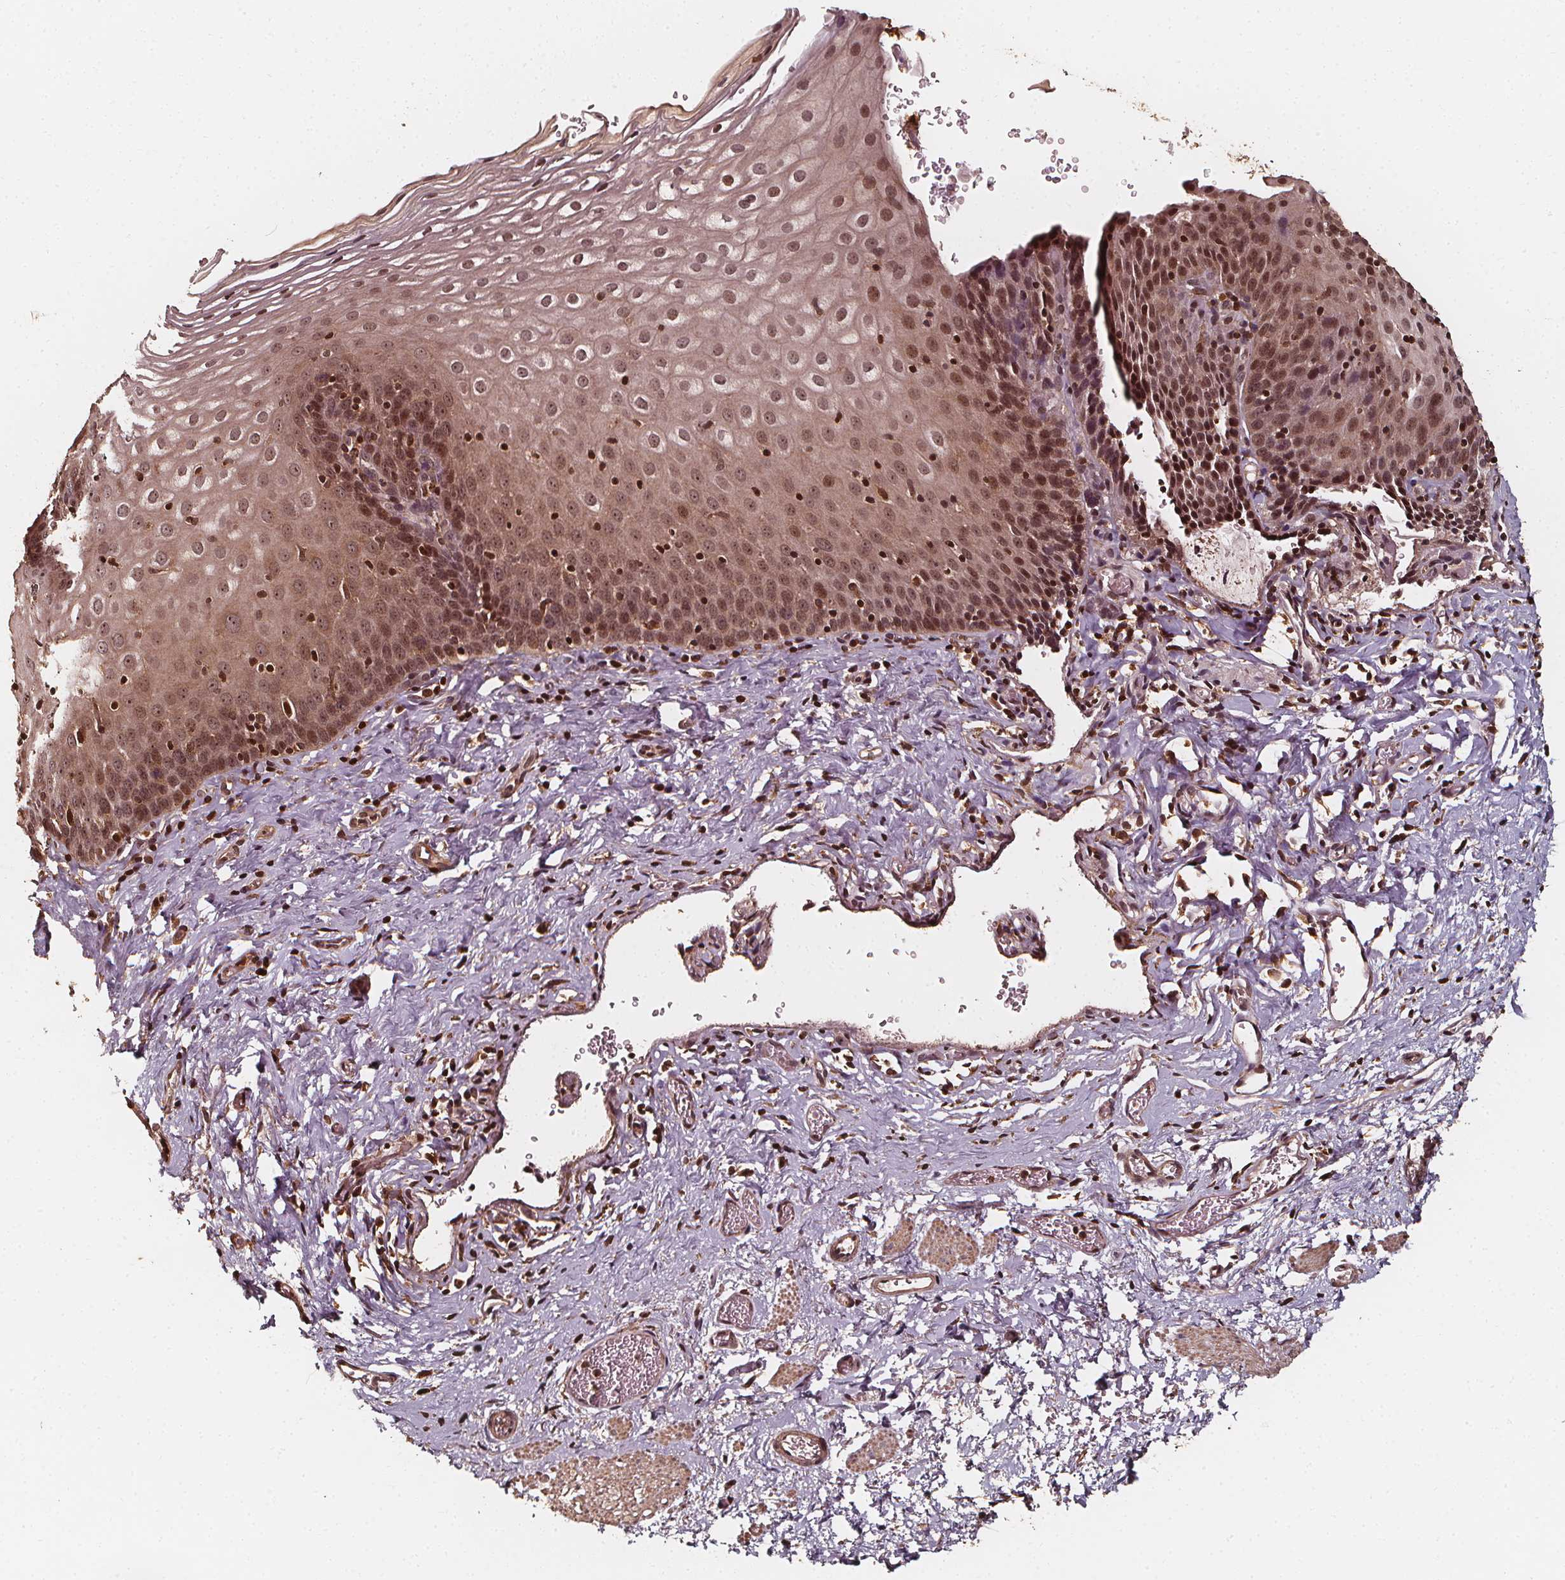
{"staining": {"intensity": "strong", "quantity": ">75%", "location": "nuclear"}, "tissue": "esophagus", "cell_type": "Squamous epithelial cells", "image_type": "normal", "snomed": [{"axis": "morphology", "description": "Normal tissue, NOS"}, {"axis": "topography", "description": "Esophagus"}], "caption": "IHC image of unremarkable human esophagus stained for a protein (brown), which demonstrates high levels of strong nuclear staining in approximately >75% of squamous epithelial cells.", "gene": "EXOSC9", "patient": {"sex": "male", "age": 68}}